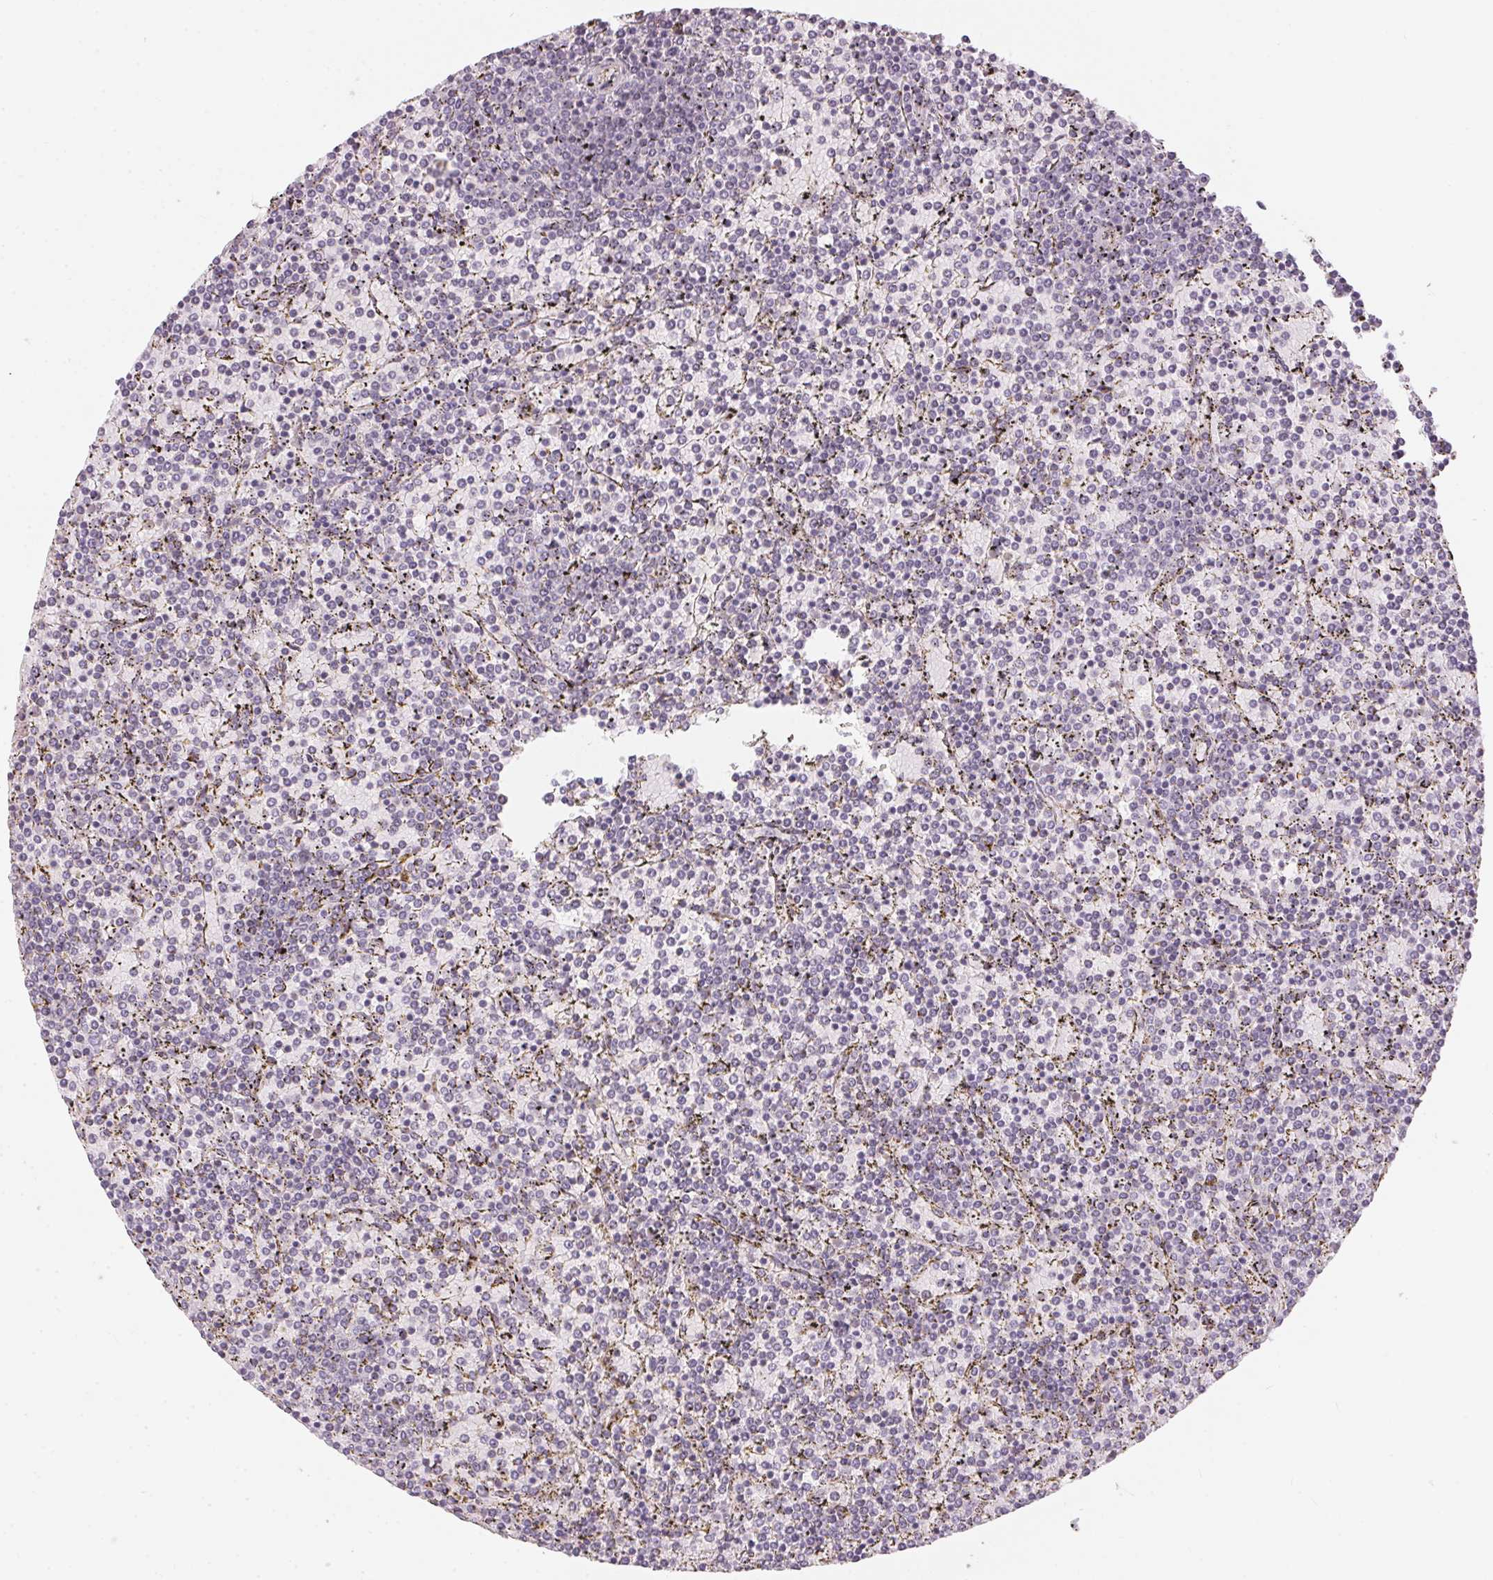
{"staining": {"intensity": "negative", "quantity": "none", "location": "none"}, "tissue": "lymphoma", "cell_type": "Tumor cells", "image_type": "cancer", "snomed": [{"axis": "morphology", "description": "Malignant lymphoma, non-Hodgkin's type, Low grade"}, {"axis": "topography", "description": "Spleen"}], "caption": "Immunohistochemical staining of human malignant lymphoma, non-Hodgkin's type (low-grade) exhibits no significant positivity in tumor cells.", "gene": "GDAP1L1", "patient": {"sex": "female", "age": 77}}